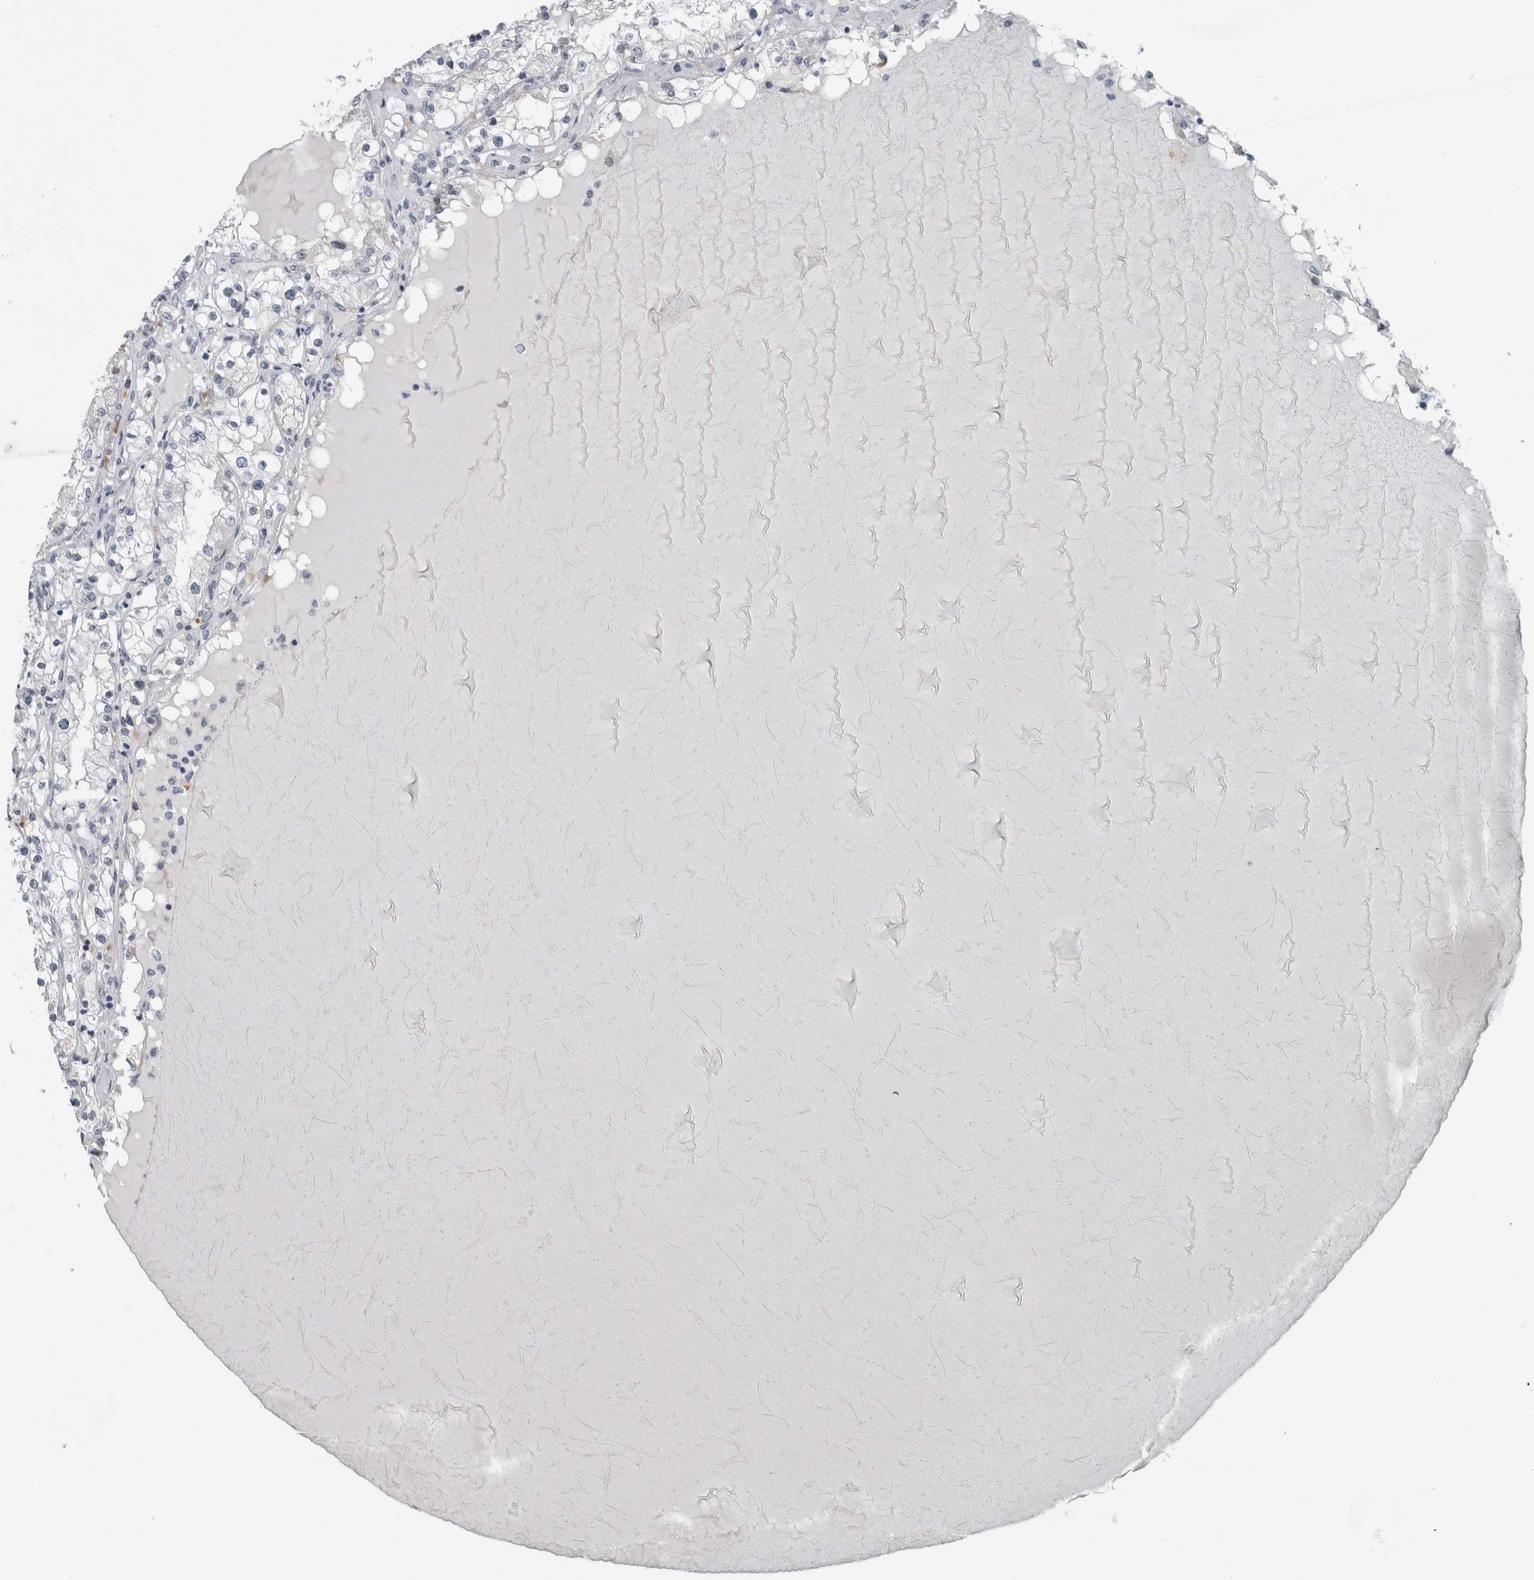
{"staining": {"intensity": "negative", "quantity": "none", "location": "none"}, "tissue": "renal cancer", "cell_type": "Tumor cells", "image_type": "cancer", "snomed": [{"axis": "morphology", "description": "Adenocarcinoma, NOS"}, {"axis": "topography", "description": "Kidney"}], "caption": "An immunohistochemistry (IHC) micrograph of renal cancer (adenocarcinoma) is shown. There is no staining in tumor cells of renal cancer (adenocarcinoma).", "gene": "SH3GL2", "patient": {"sex": "male", "age": 68}}